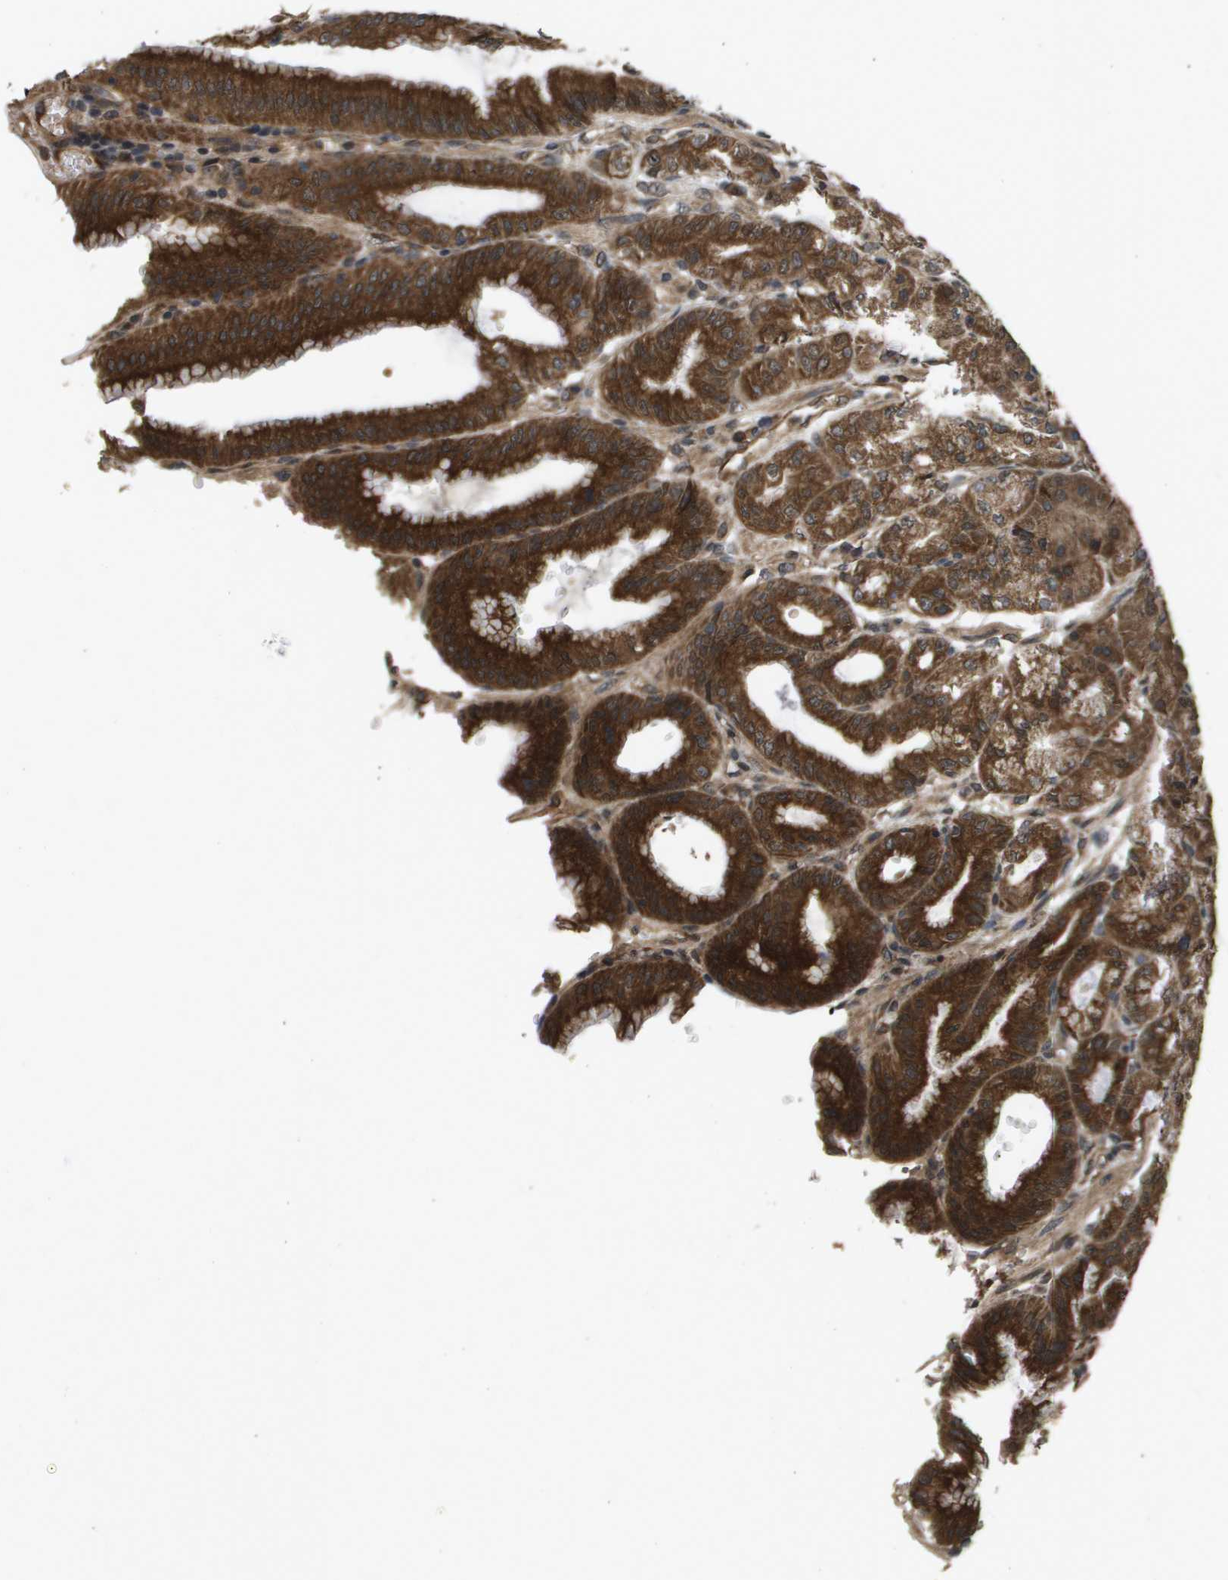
{"staining": {"intensity": "strong", "quantity": ">75%", "location": "cytoplasmic/membranous,nuclear"}, "tissue": "stomach", "cell_type": "Glandular cells", "image_type": "normal", "snomed": [{"axis": "morphology", "description": "Normal tissue, NOS"}, {"axis": "topography", "description": "Stomach, lower"}], "caption": "A brown stain shows strong cytoplasmic/membranous,nuclear staining of a protein in glandular cells of benign stomach. Ihc stains the protein of interest in brown and the nuclei are stained blue.", "gene": "SPTLC1", "patient": {"sex": "male", "age": 71}}